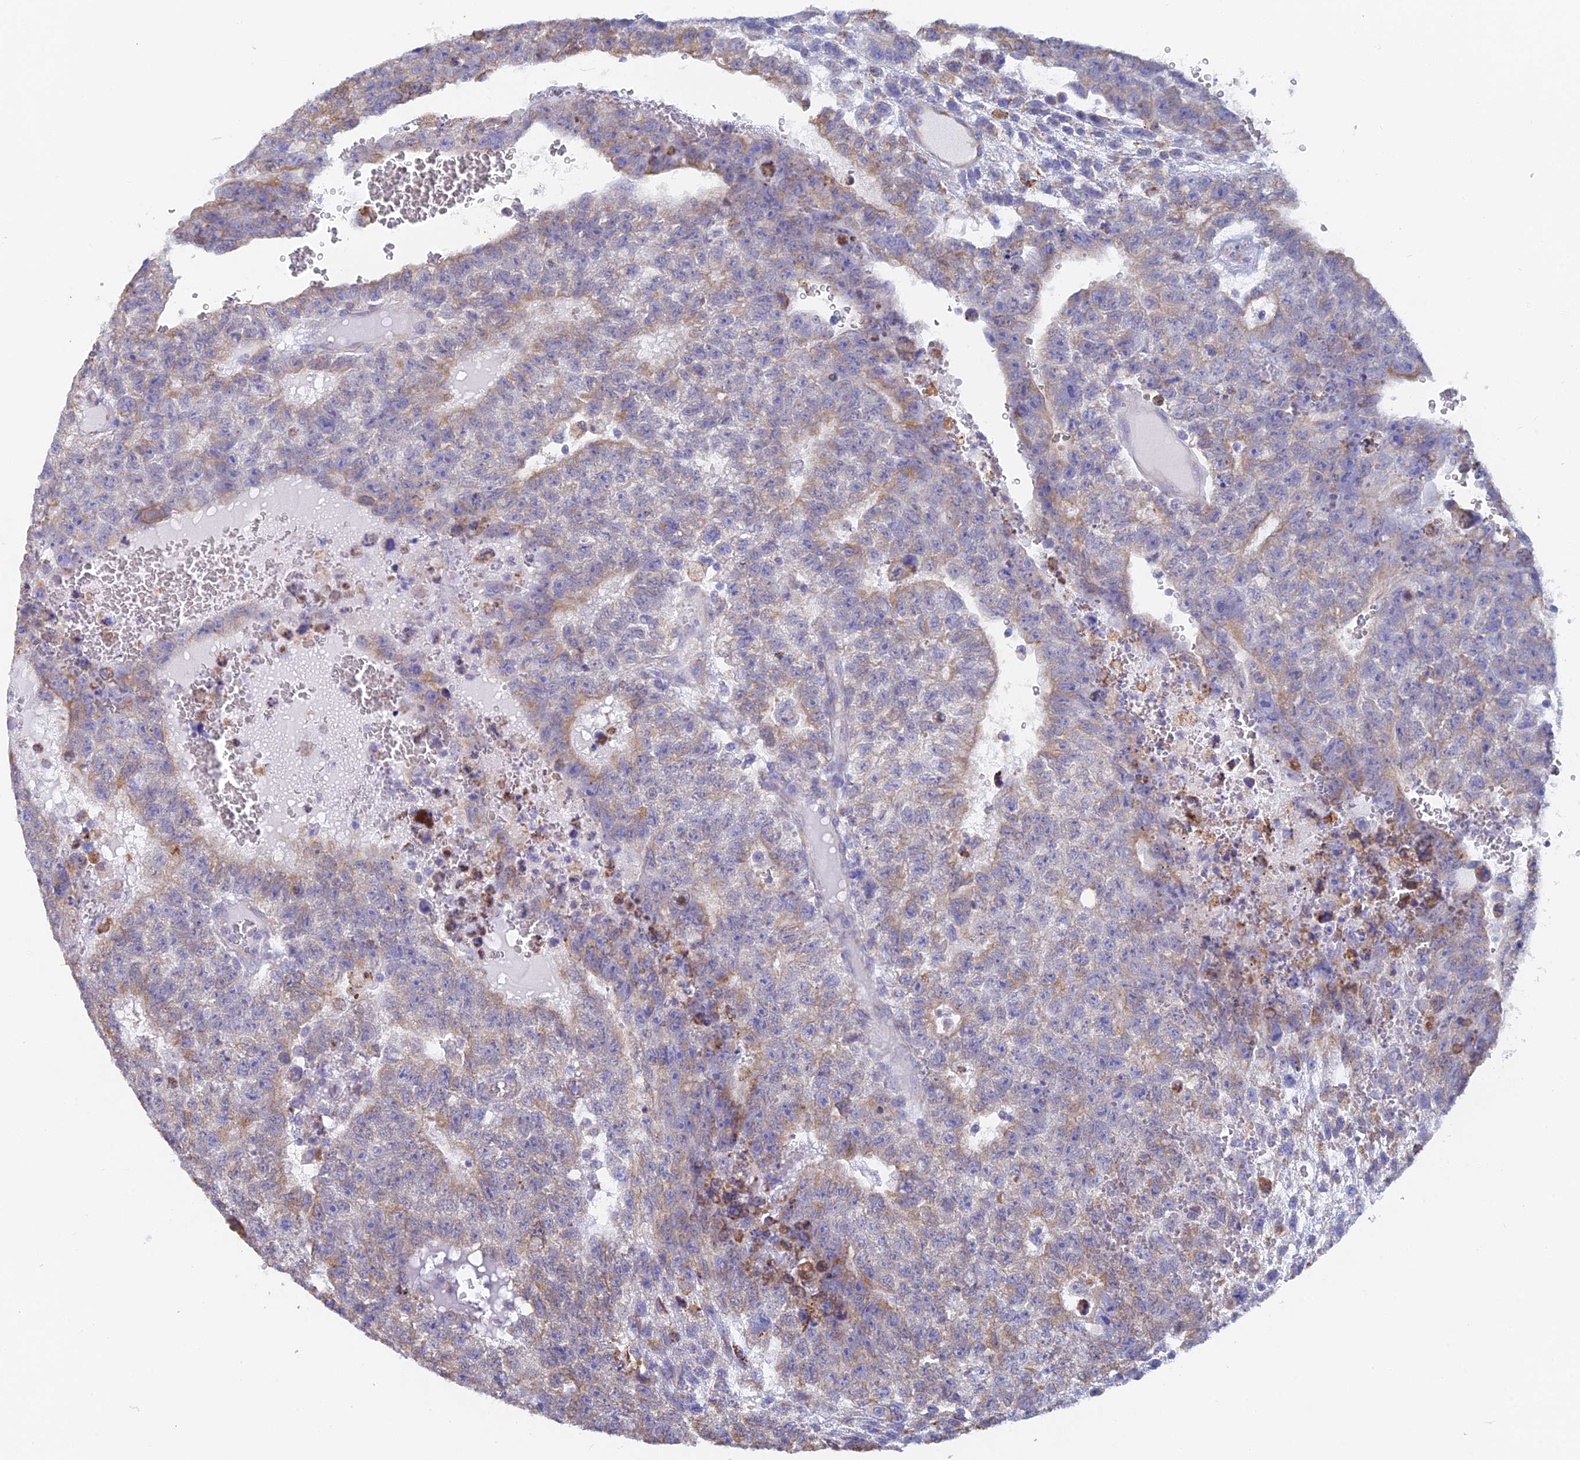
{"staining": {"intensity": "weak", "quantity": "<25%", "location": "cytoplasmic/membranous"}, "tissue": "testis cancer", "cell_type": "Tumor cells", "image_type": "cancer", "snomed": [{"axis": "morphology", "description": "Carcinoma, Embryonal, NOS"}, {"axis": "topography", "description": "Testis"}], "caption": "A micrograph of human embryonal carcinoma (testis) is negative for staining in tumor cells.", "gene": "WDR35", "patient": {"sex": "male", "age": 26}}